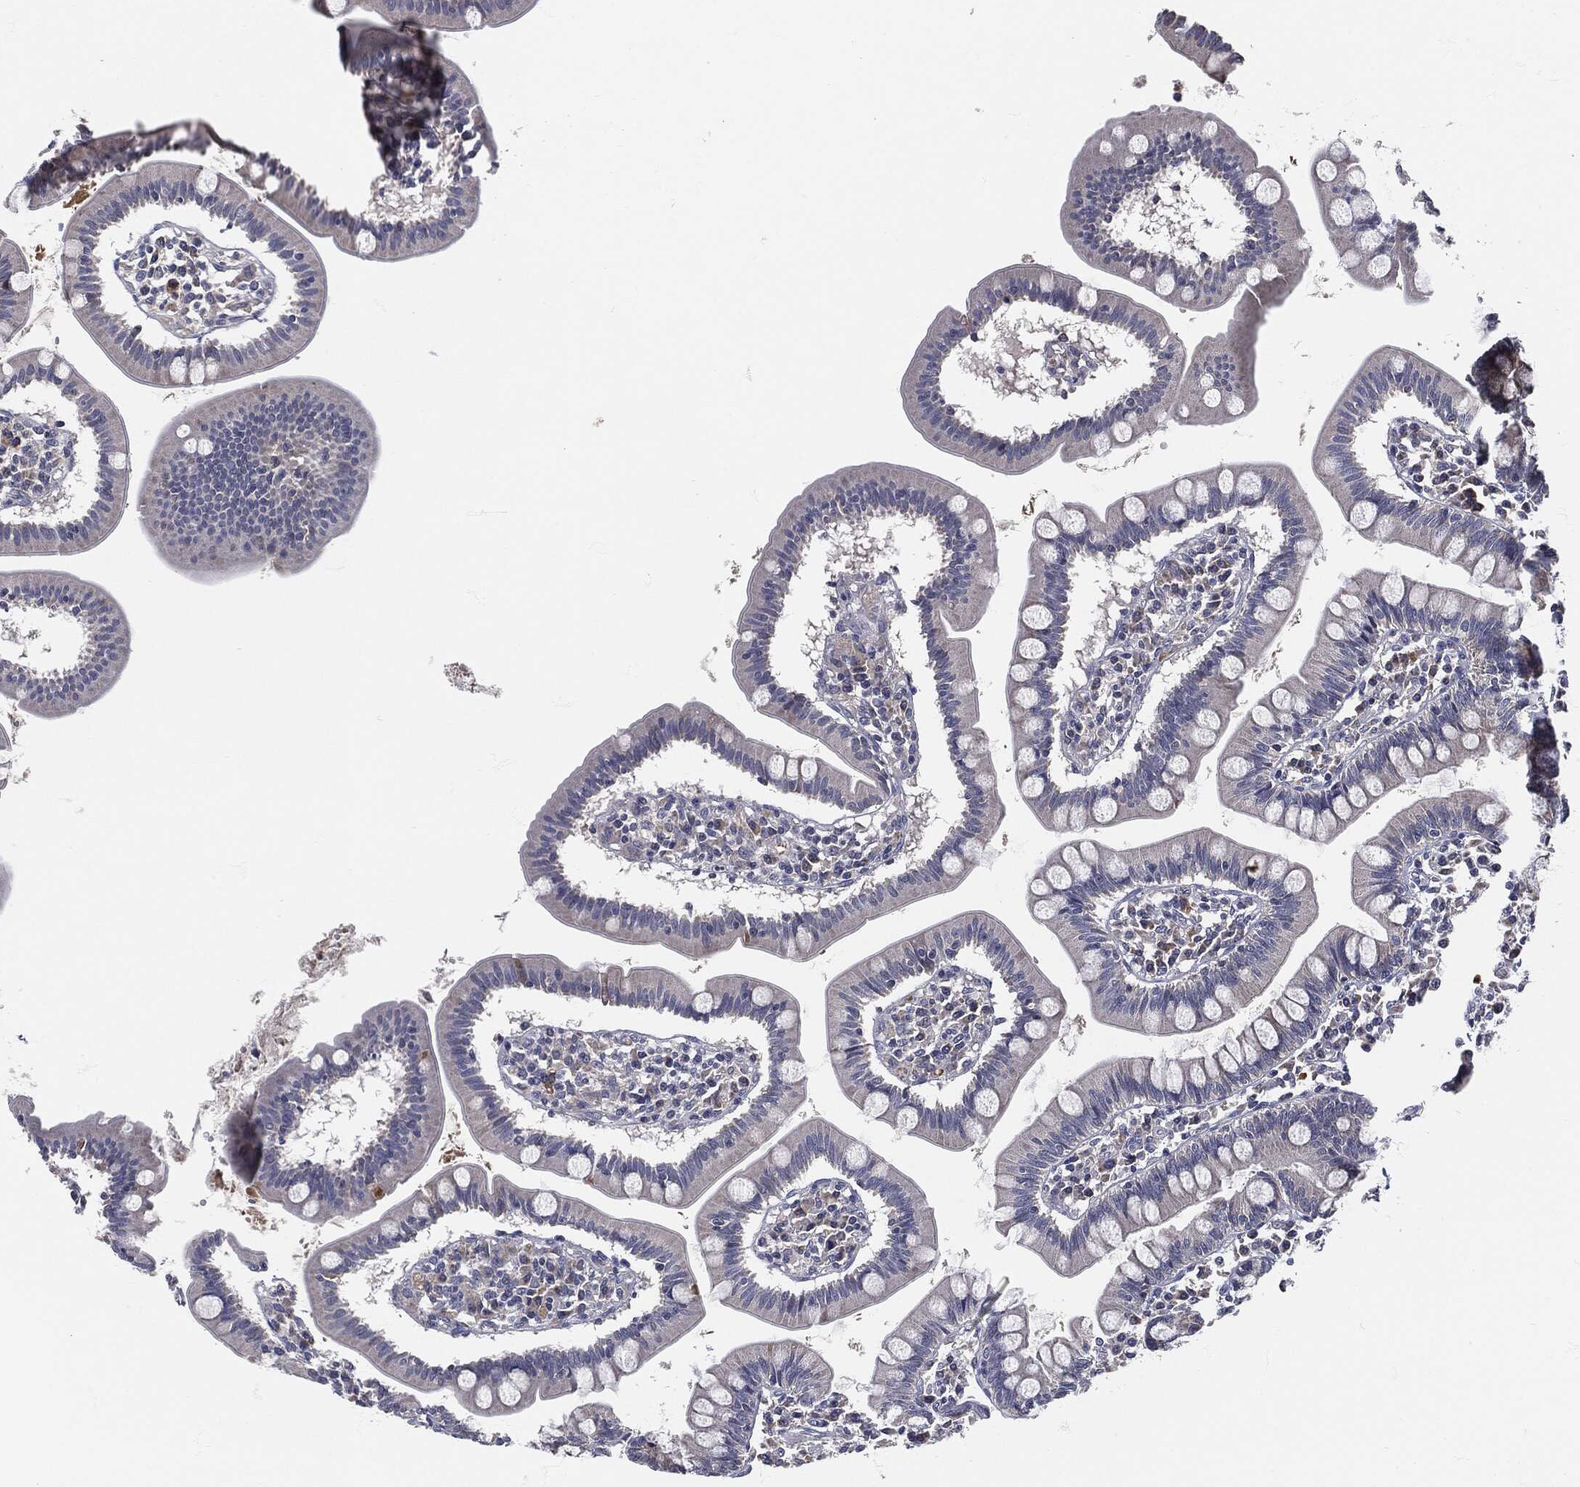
{"staining": {"intensity": "strong", "quantity": "25%-75%", "location": "cytoplasmic/membranous"}, "tissue": "small intestine", "cell_type": "Glandular cells", "image_type": "normal", "snomed": [{"axis": "morphology", "description": "Normal tissue, NOS"}, {"axis": "topography", "description": "Small intestine"}], "caption": "An immunohistochemistry photomicrograph of unremarkable tissue is shown. Protein staining in brown shows strong cytoplasmic/membranous positivity in small intestine within glandular cells. (DAB (3,3'-diaminobenzidine) = brown stain, brightfield microscopy at high magnification).", "gene": "SIGLEC9", "patient": {"sex": "male", "age": 88}}